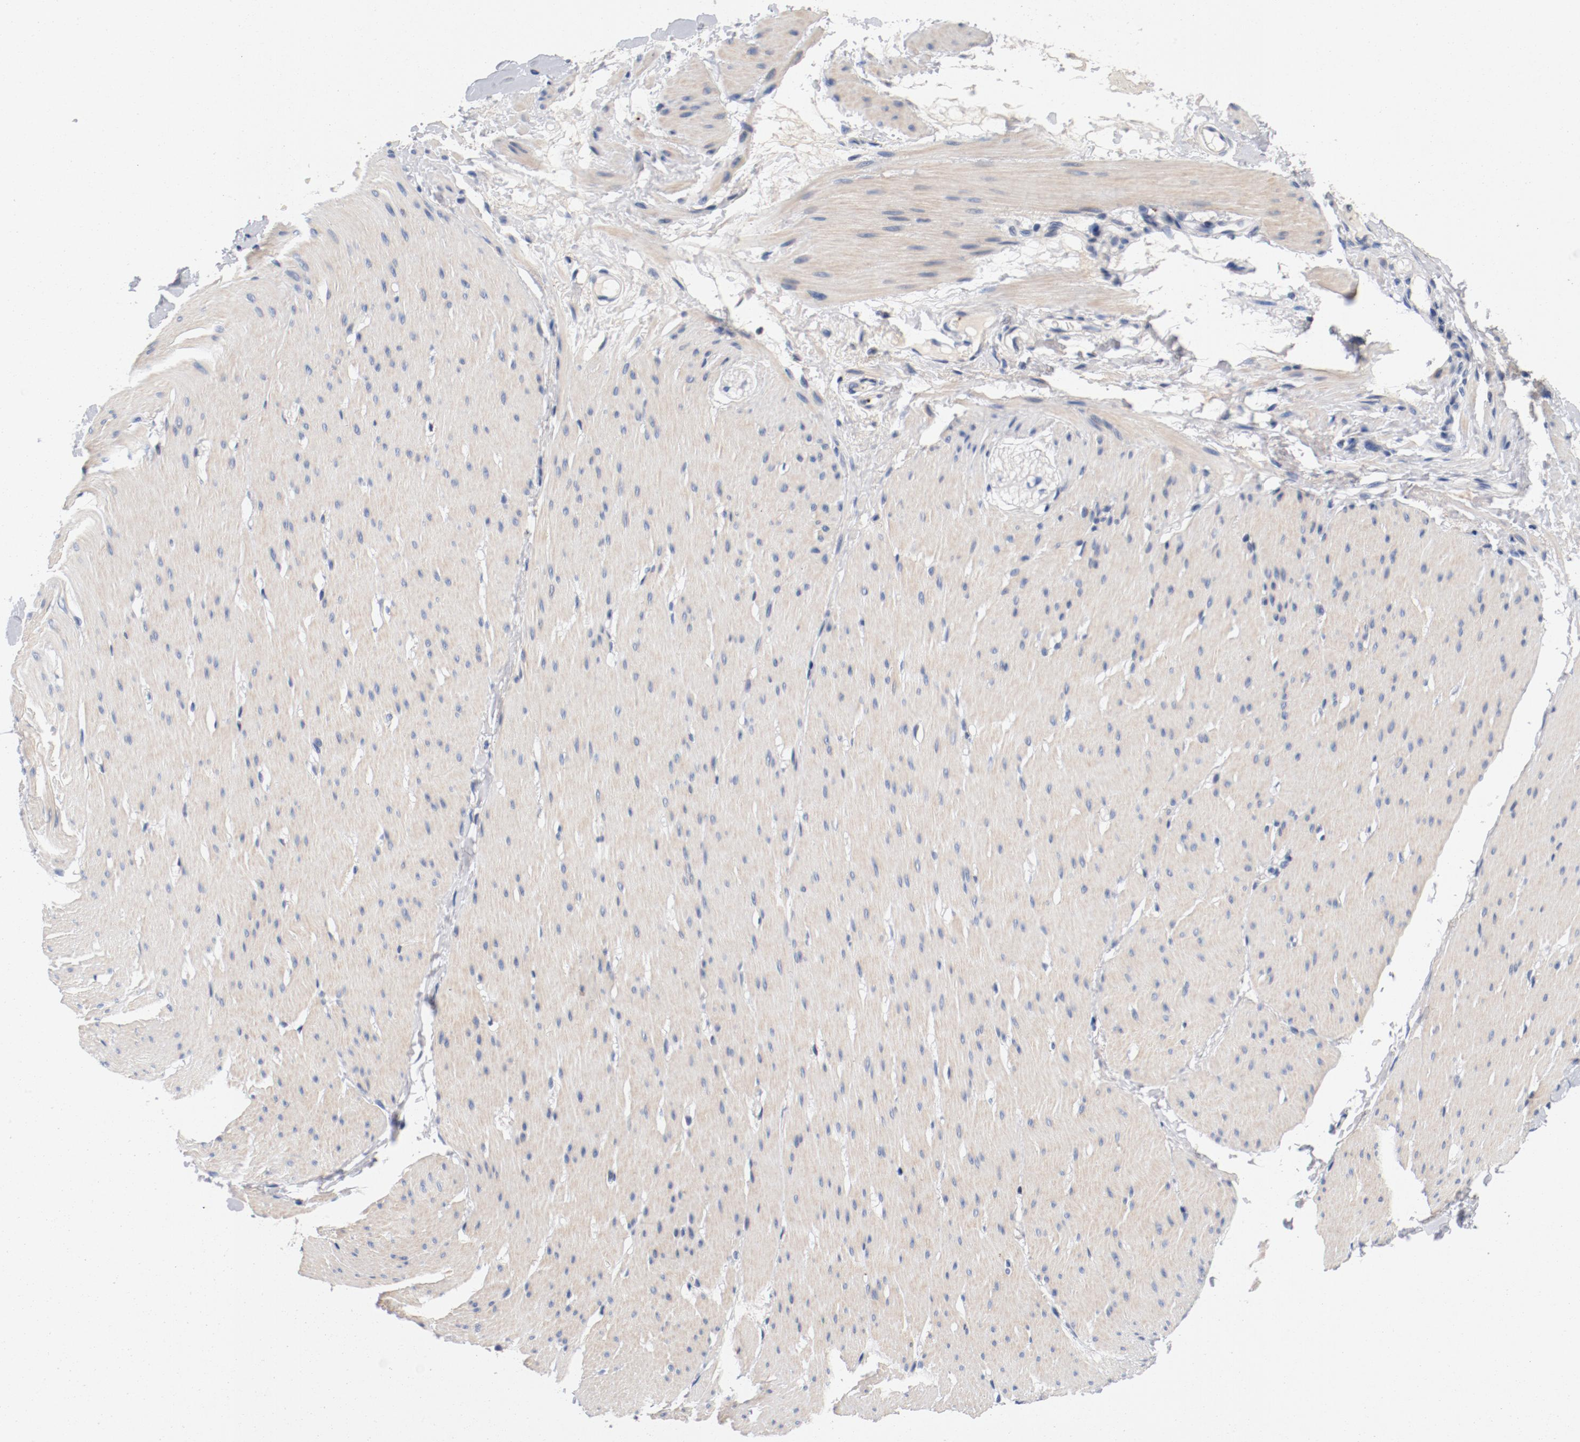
{"staining": {"intensity": "weak", "quantity": "25%-75%", "location": "cytoplasmic/membranous"}, "tissue": "smooth muscle", "cell_type": "Smooth muscle cells", "image_type": "normal", "snomed": [{"axis": "morphology", "description": "Normal tissue, NOS"}, {"axis": "topography", "description": "Smooth muscle"}, {"axis": "topography", "description": "Colon"}], "caption": "Smooth muscle cells demonstrate low levels of weak cytoplasmic/membranous expression in about 25%-75% of cells in benign human smooth muscle.", "gene": "PIM1", "patient": {"sex": "male", "age": 67}}